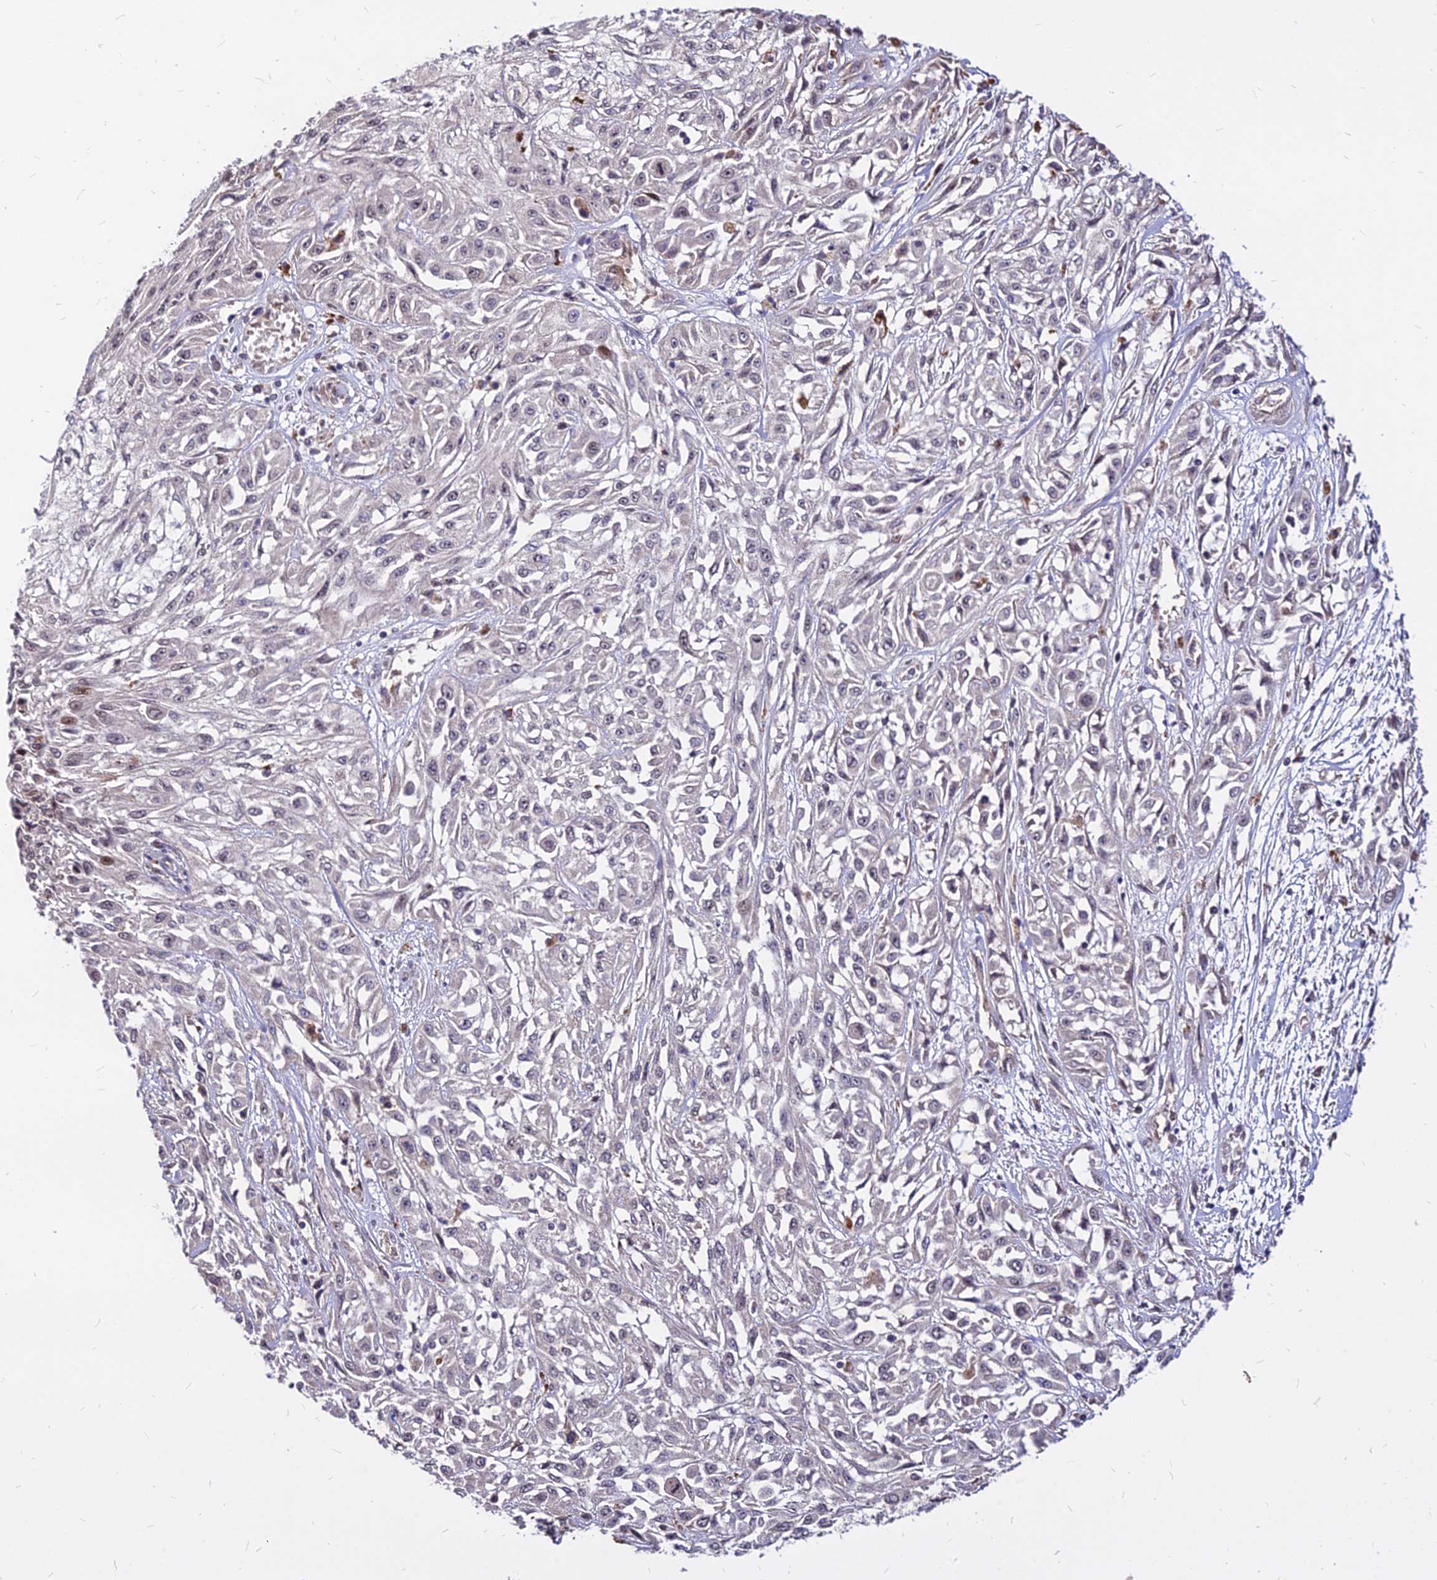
{"staining": {"intensity": "negative", "quantity": "none", "location": "none"}, "tissue": "skin cancer", "cell_type": "Tumor cells", "image_type": "cancer", "snomed": [{"axis": "morphology", "description": "Squamous cell carcinoma, NOS"}, {"axis": "morphology", "description": "Squamous cell carcinoma, metastatic, NOS"}, {"axis": "topography", "description": "Skin"}, {"axis": "topography", "description": "Lymph node"}], "caption": "A histopathology image of skin cancer stained for a protein demonstrates no brown staining in tumor cells.", "gene": "C11orf68", "patient": {"sex": "male", "age": 75}}